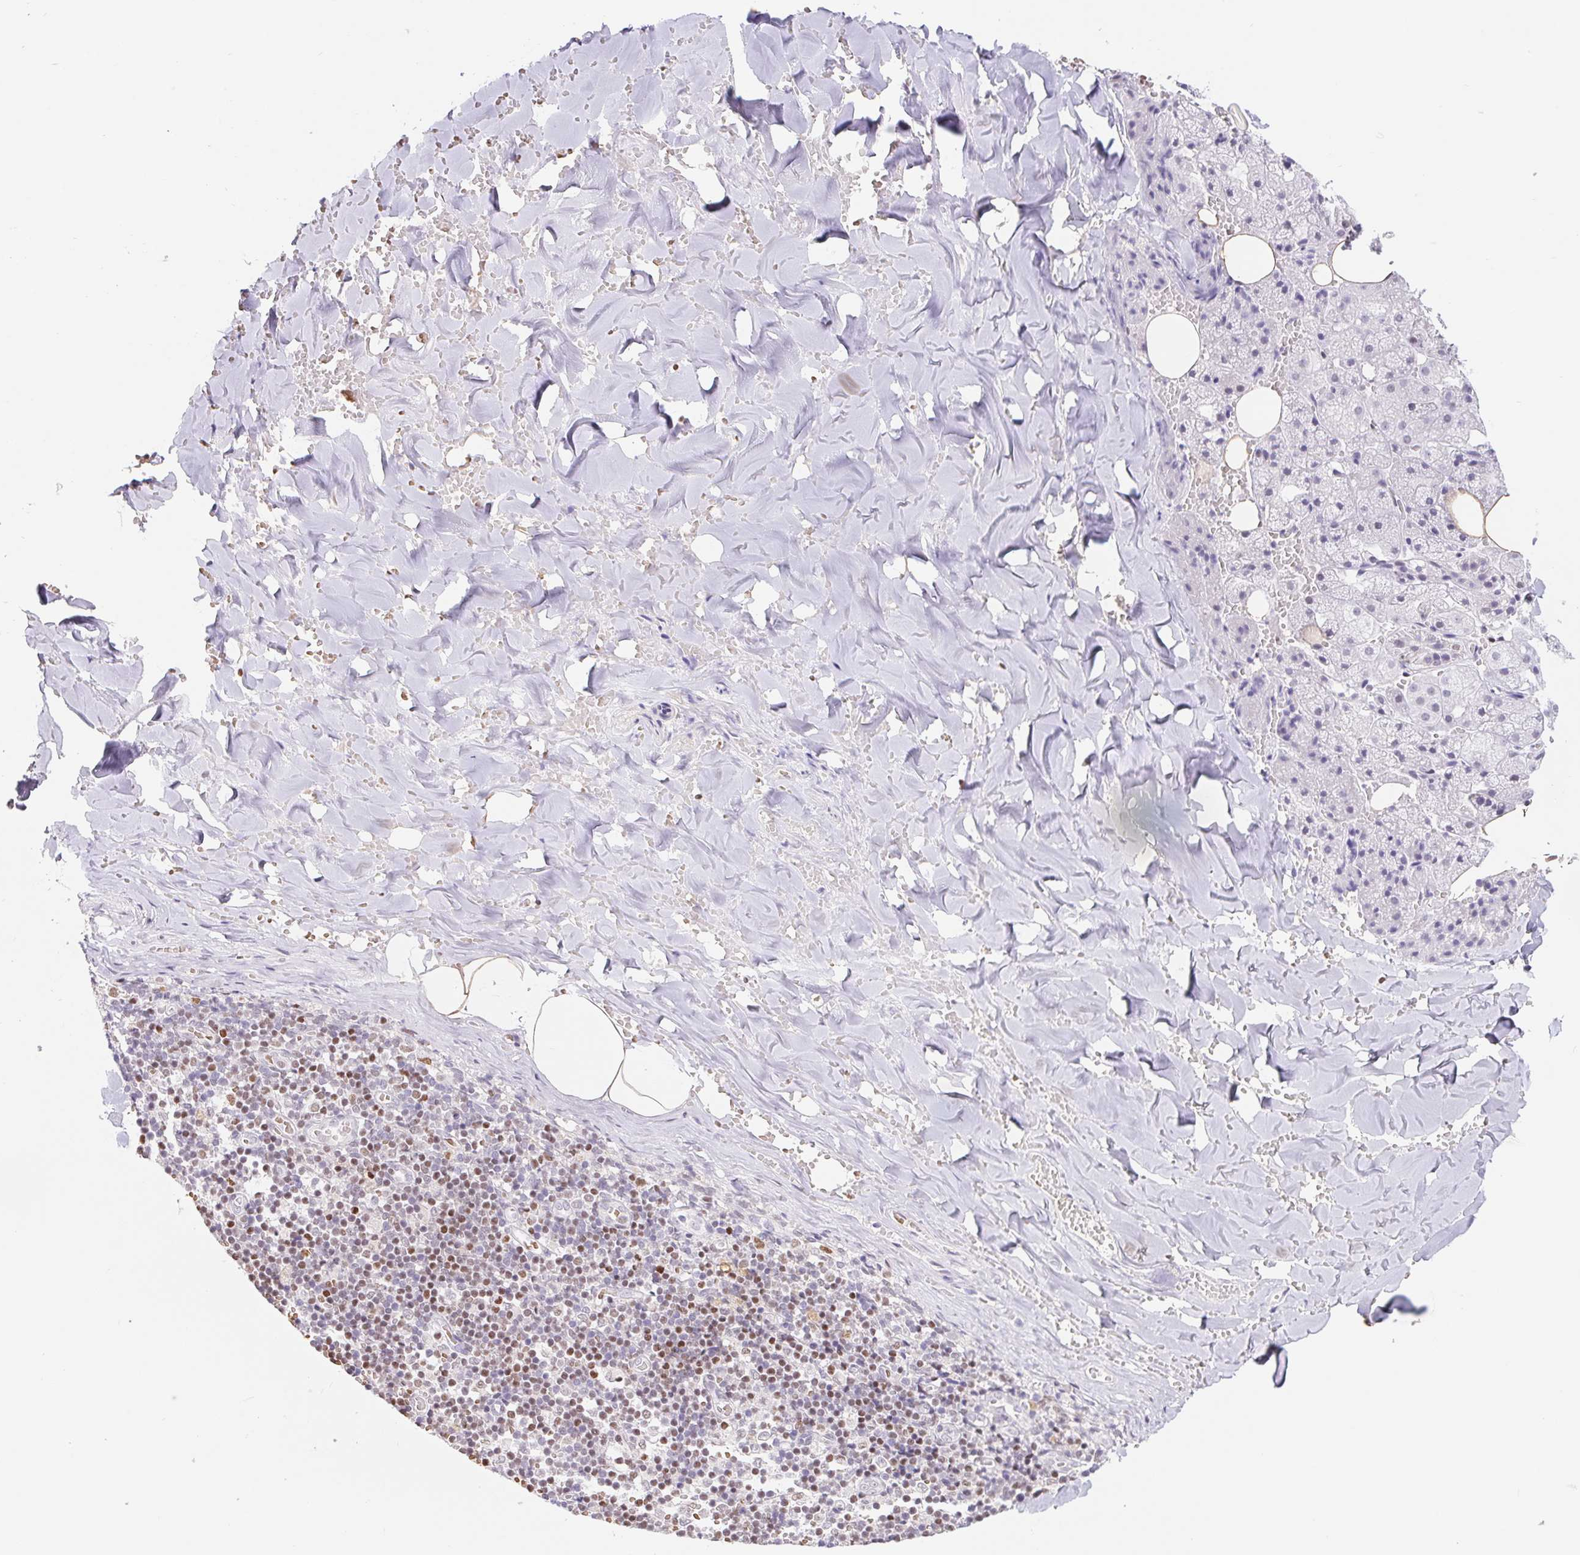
{"staining": {"intensity": "negative", "quantity": "none", "location": "none"}, "tissue": "salivary gland", "cell_type": "Glandular cells", "image_type": "normal", "snomed": [{"axis": "morphology", "description": "Normal tissue, NOS"}, {"axis": "topography", "description": "Salivary gland"}, {"axis": "topography", "description": "Peripheral nerve tissue"}], "caption": "The micrograph exhibits no staining of glandular cells in unremarkable salivary gland.", "gene": "TRERF1", "patient": {"sex": "male", "age": 38}}